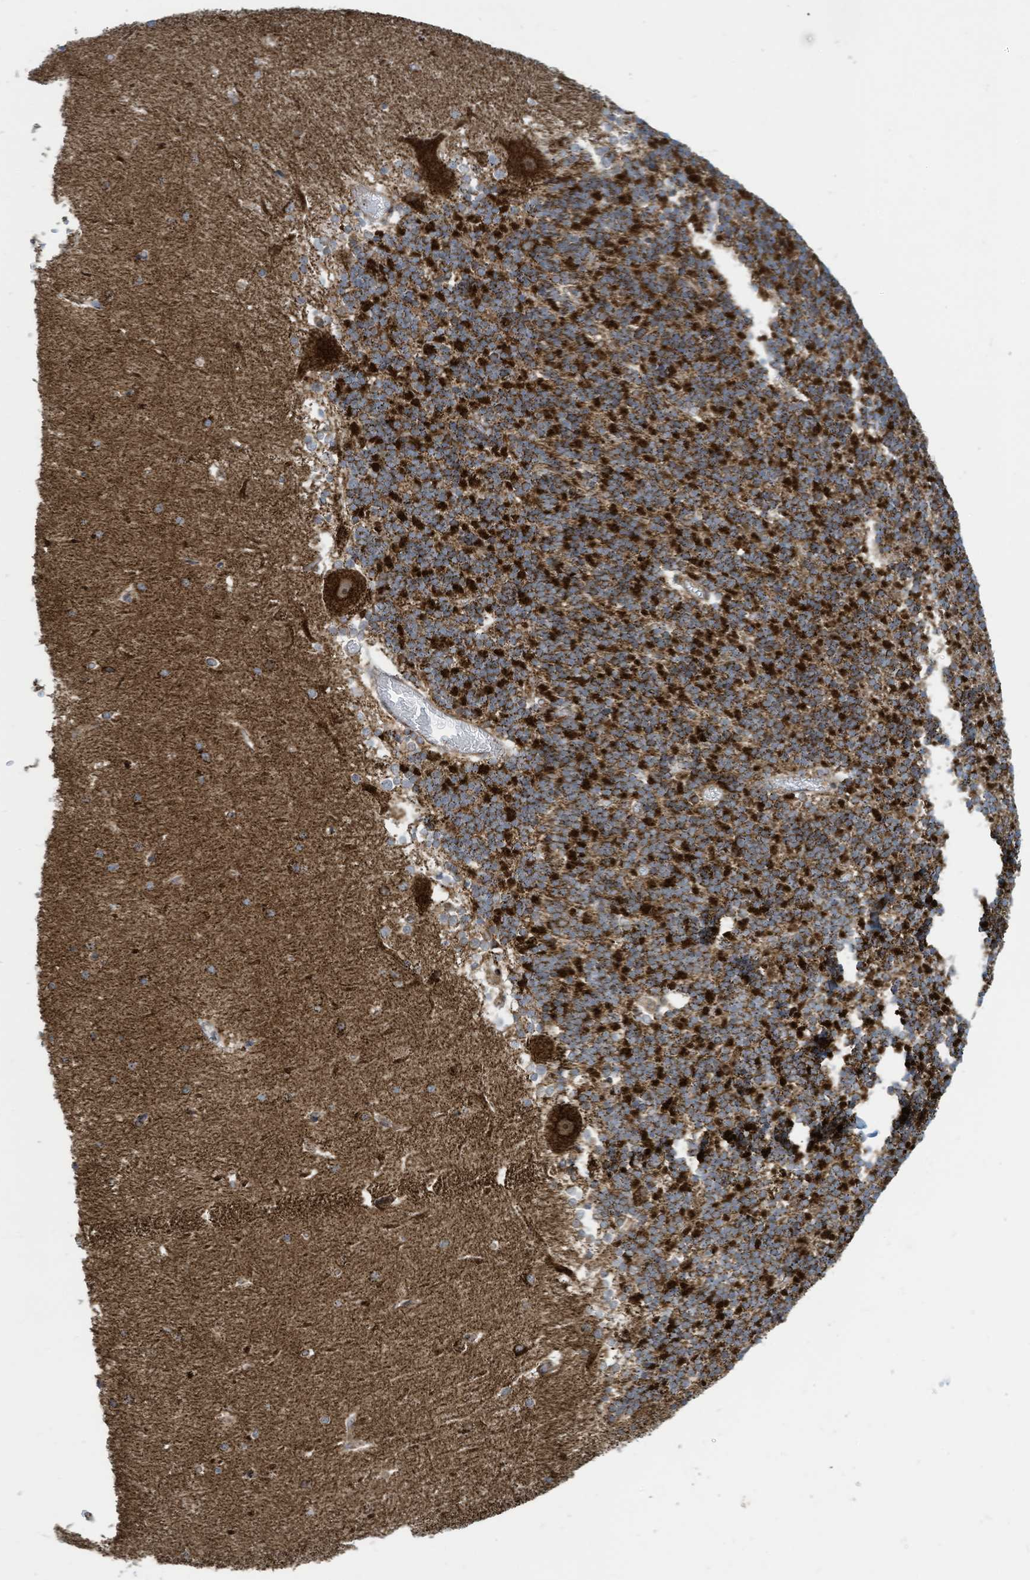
{"staining": {"intensity": "strong", "quantity": ">75%", "location": "cytoplasmic/membranous"}, "tissue": "cerebellum", "cell_type": "Cells in granular layer", "image_type": "normal", "snomed": [{"axis": "morphology", "description": "Normal tissue, NOS"}, {"axis": "topography", "description": "Cerebellum"}], "caption": "Protein analysis of unremarkable cerebellum reveals strong cytoplasmic/membranous expression in approximately >75% of cells in granular layer.", "gene": "COX10", "patient": {"sex": "male", "age": 37}}